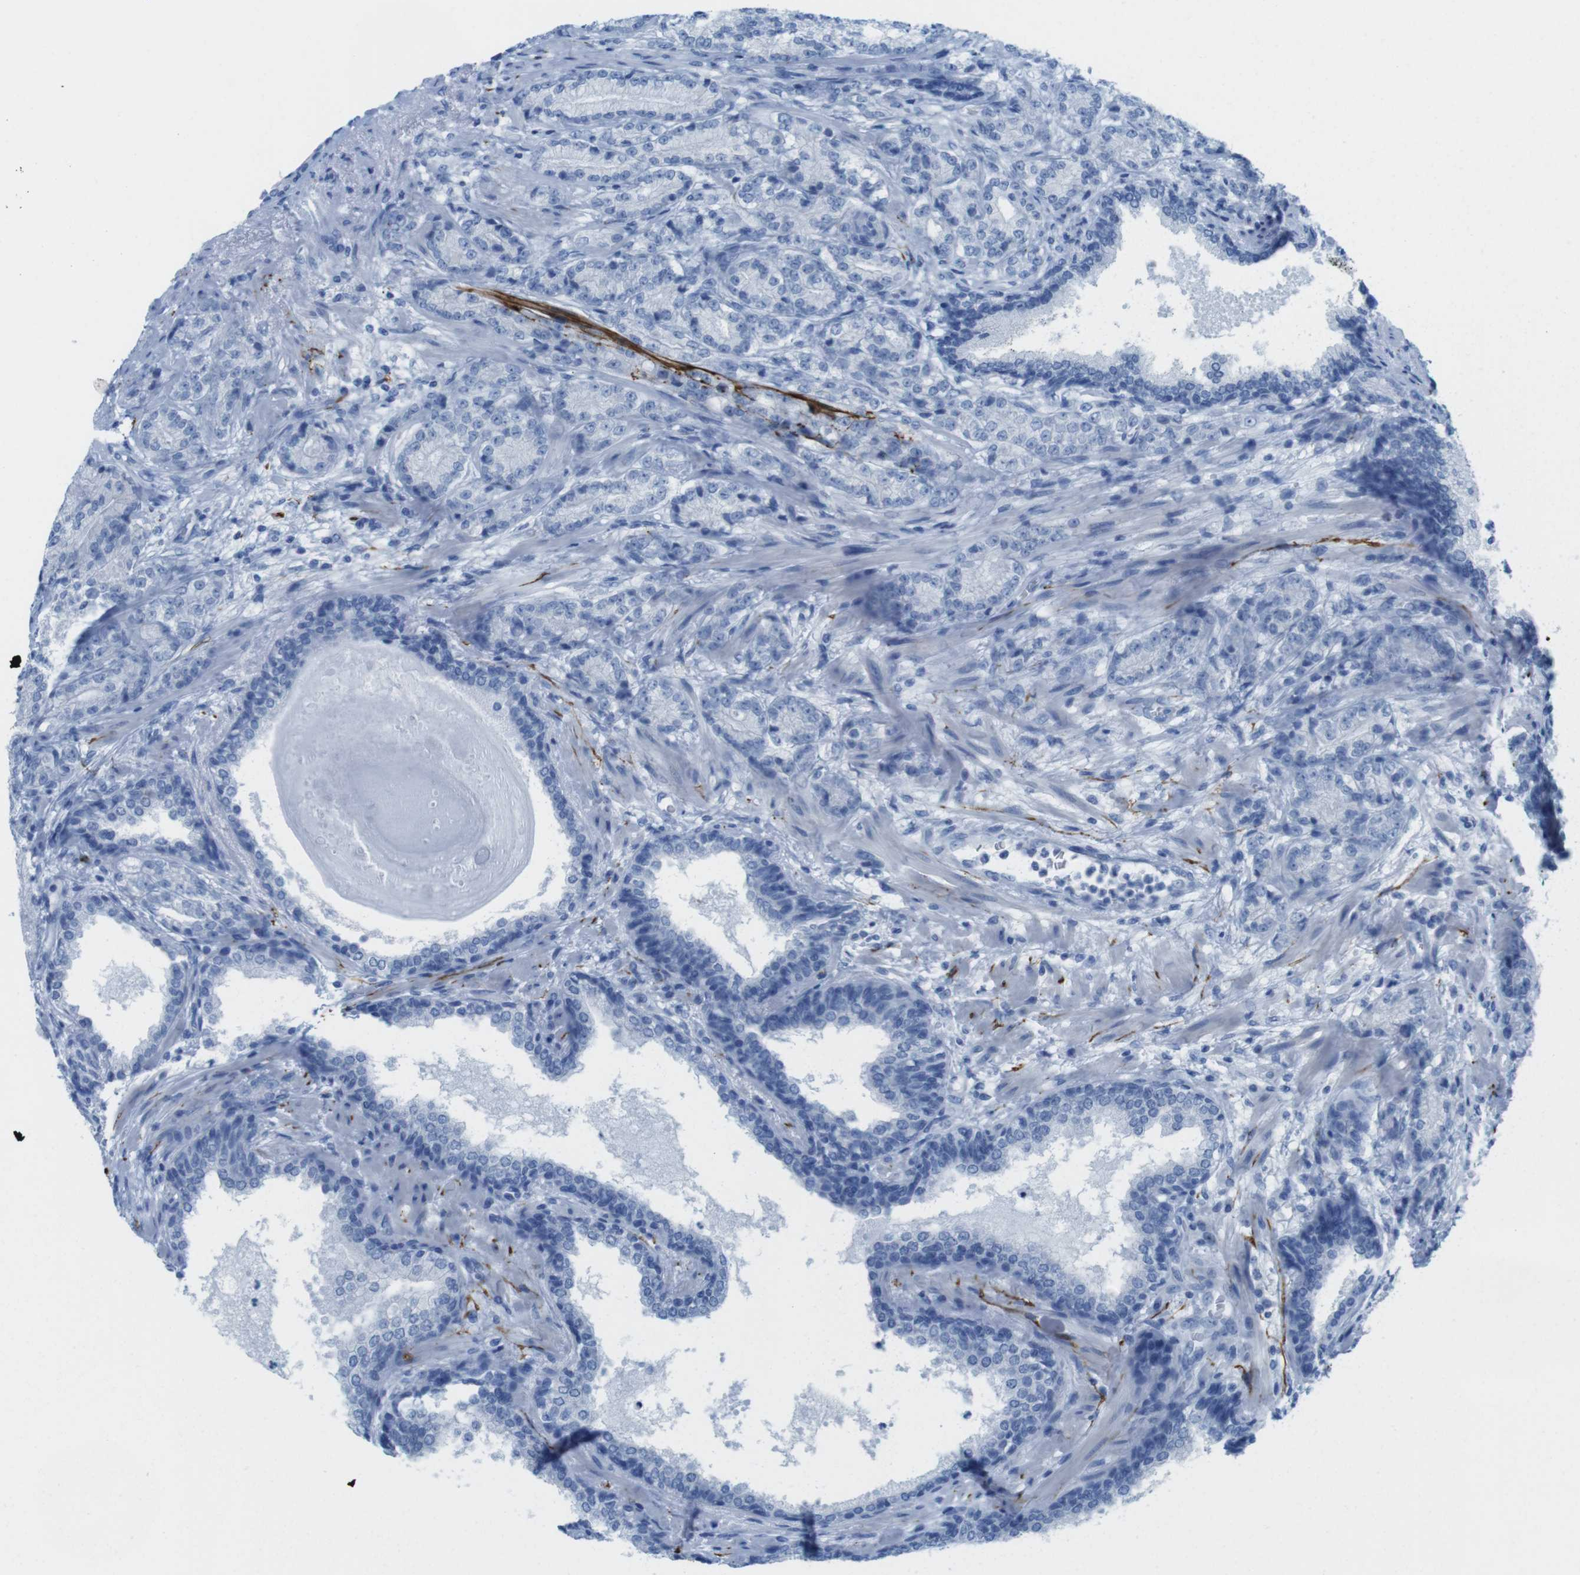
{"staining": {"intensity": "negative", "quantity": "none", "location": "none"}, "tissue": "prostate cancer", "cell_type": "Tumor cells", "image_type": "cancer", "snomed": [{"axis": "morphology", "description": "Adenocarcinoma, High grade"}, {"axis": "topography", "description": "Prostate"}], "caption": "Human high-grade adenocarcinoma (prostate) stained for a protein using immunohistochemistry exhibits no staining in tumor cells.", "gene": "GAP43", "patient": {"sex": "male", "age": 61}}